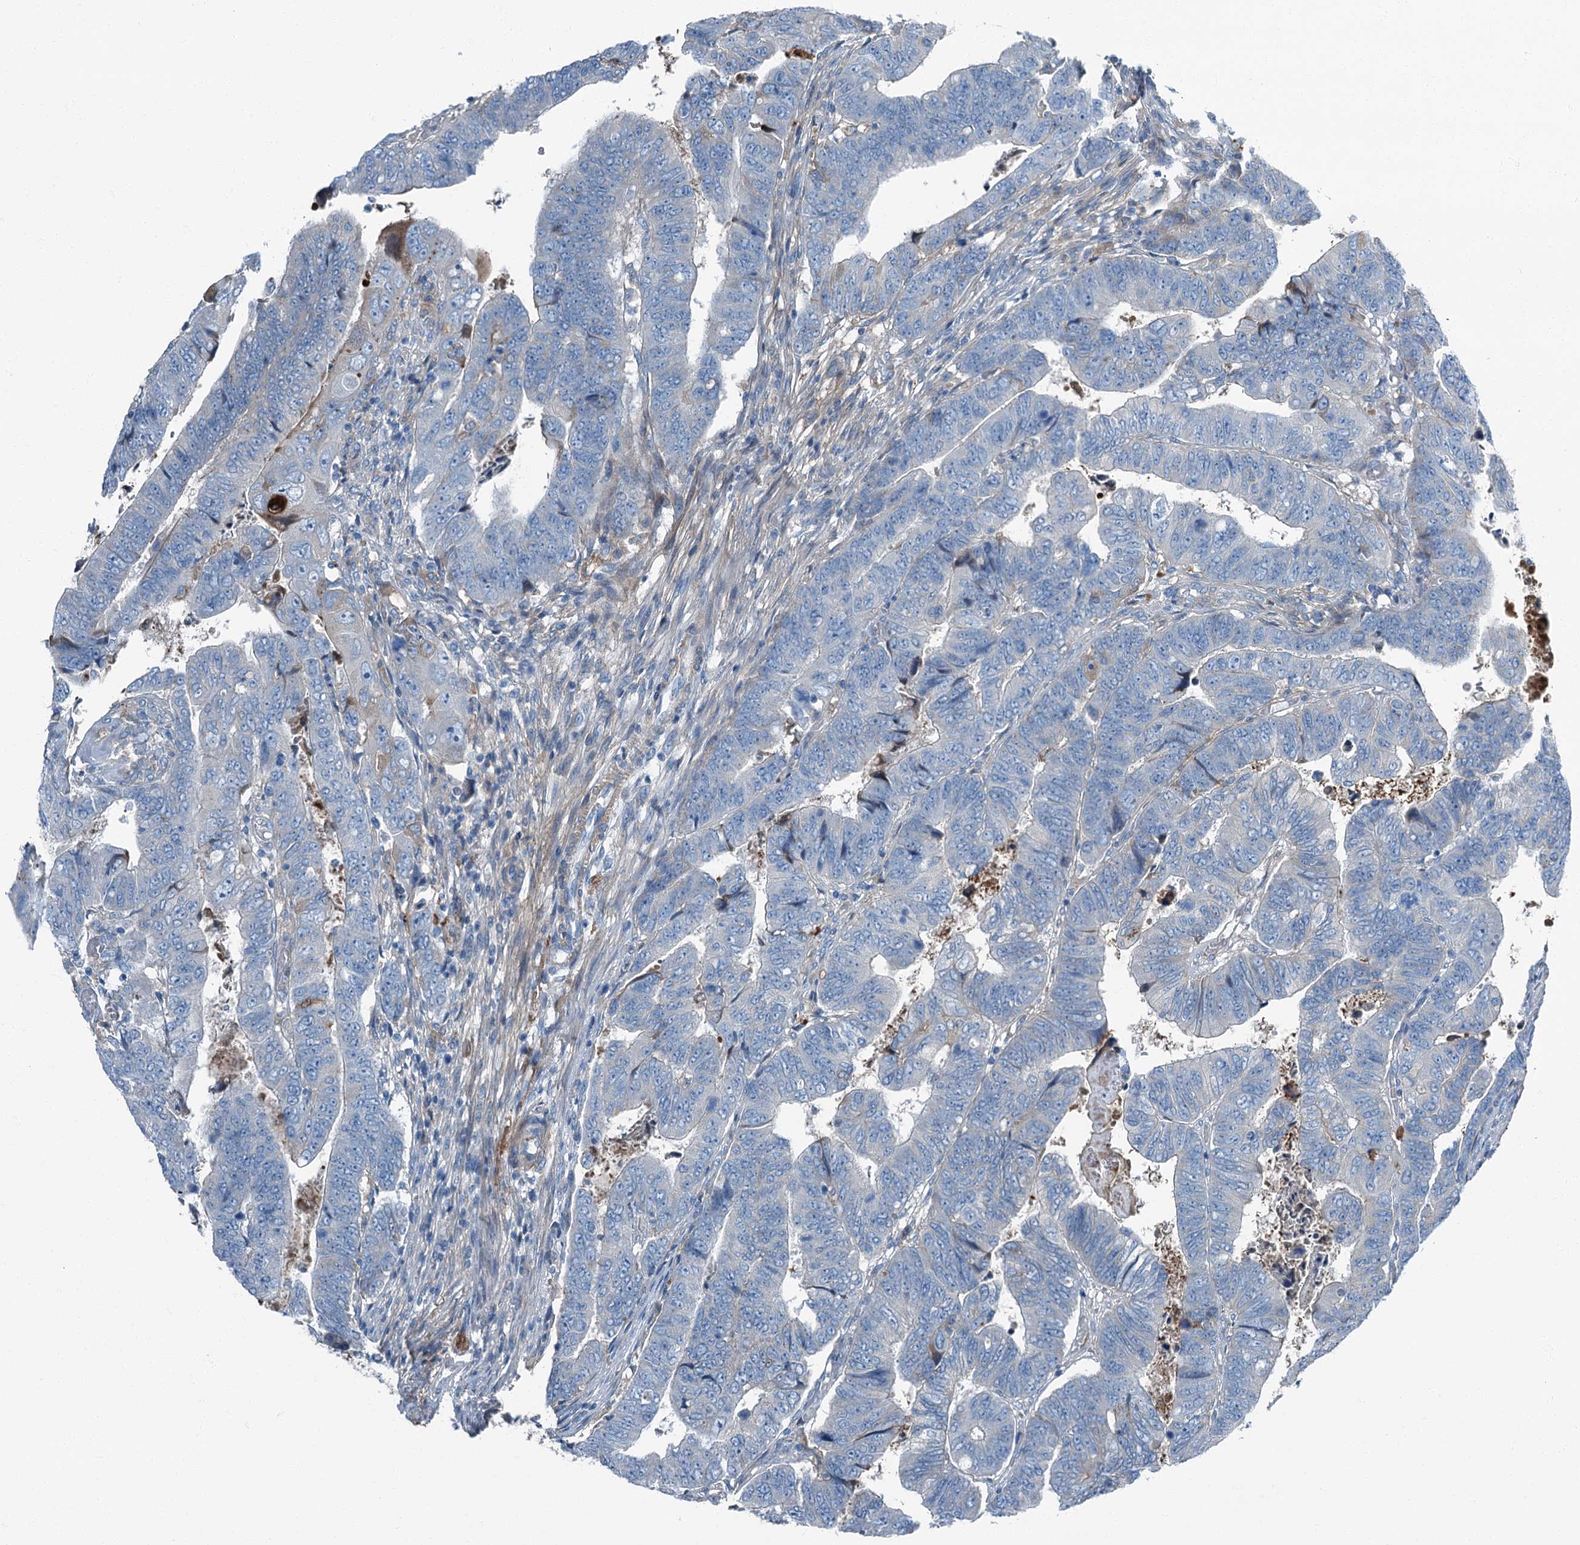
{"staining": {"intensity": "negative", "quantity": "none", "location": "none"}, "tissue": "colorectal cancer", "cell_type": "Tumor cells", "image_type": "cancer", "snomed": [{"axis": "morphology", "description": "Normal tissue, NOS"}, {"axis": "morphology", "description": "Adenocarcinoma, NOS"}, {"axis": "topography", "description": "Rectum"}], "caption": "The IHC micrograph has no significant staining in tumor cells of colorectal cancer tissue.", "gene": "AXL", "patient": {"sex": "female", "age": 65}}